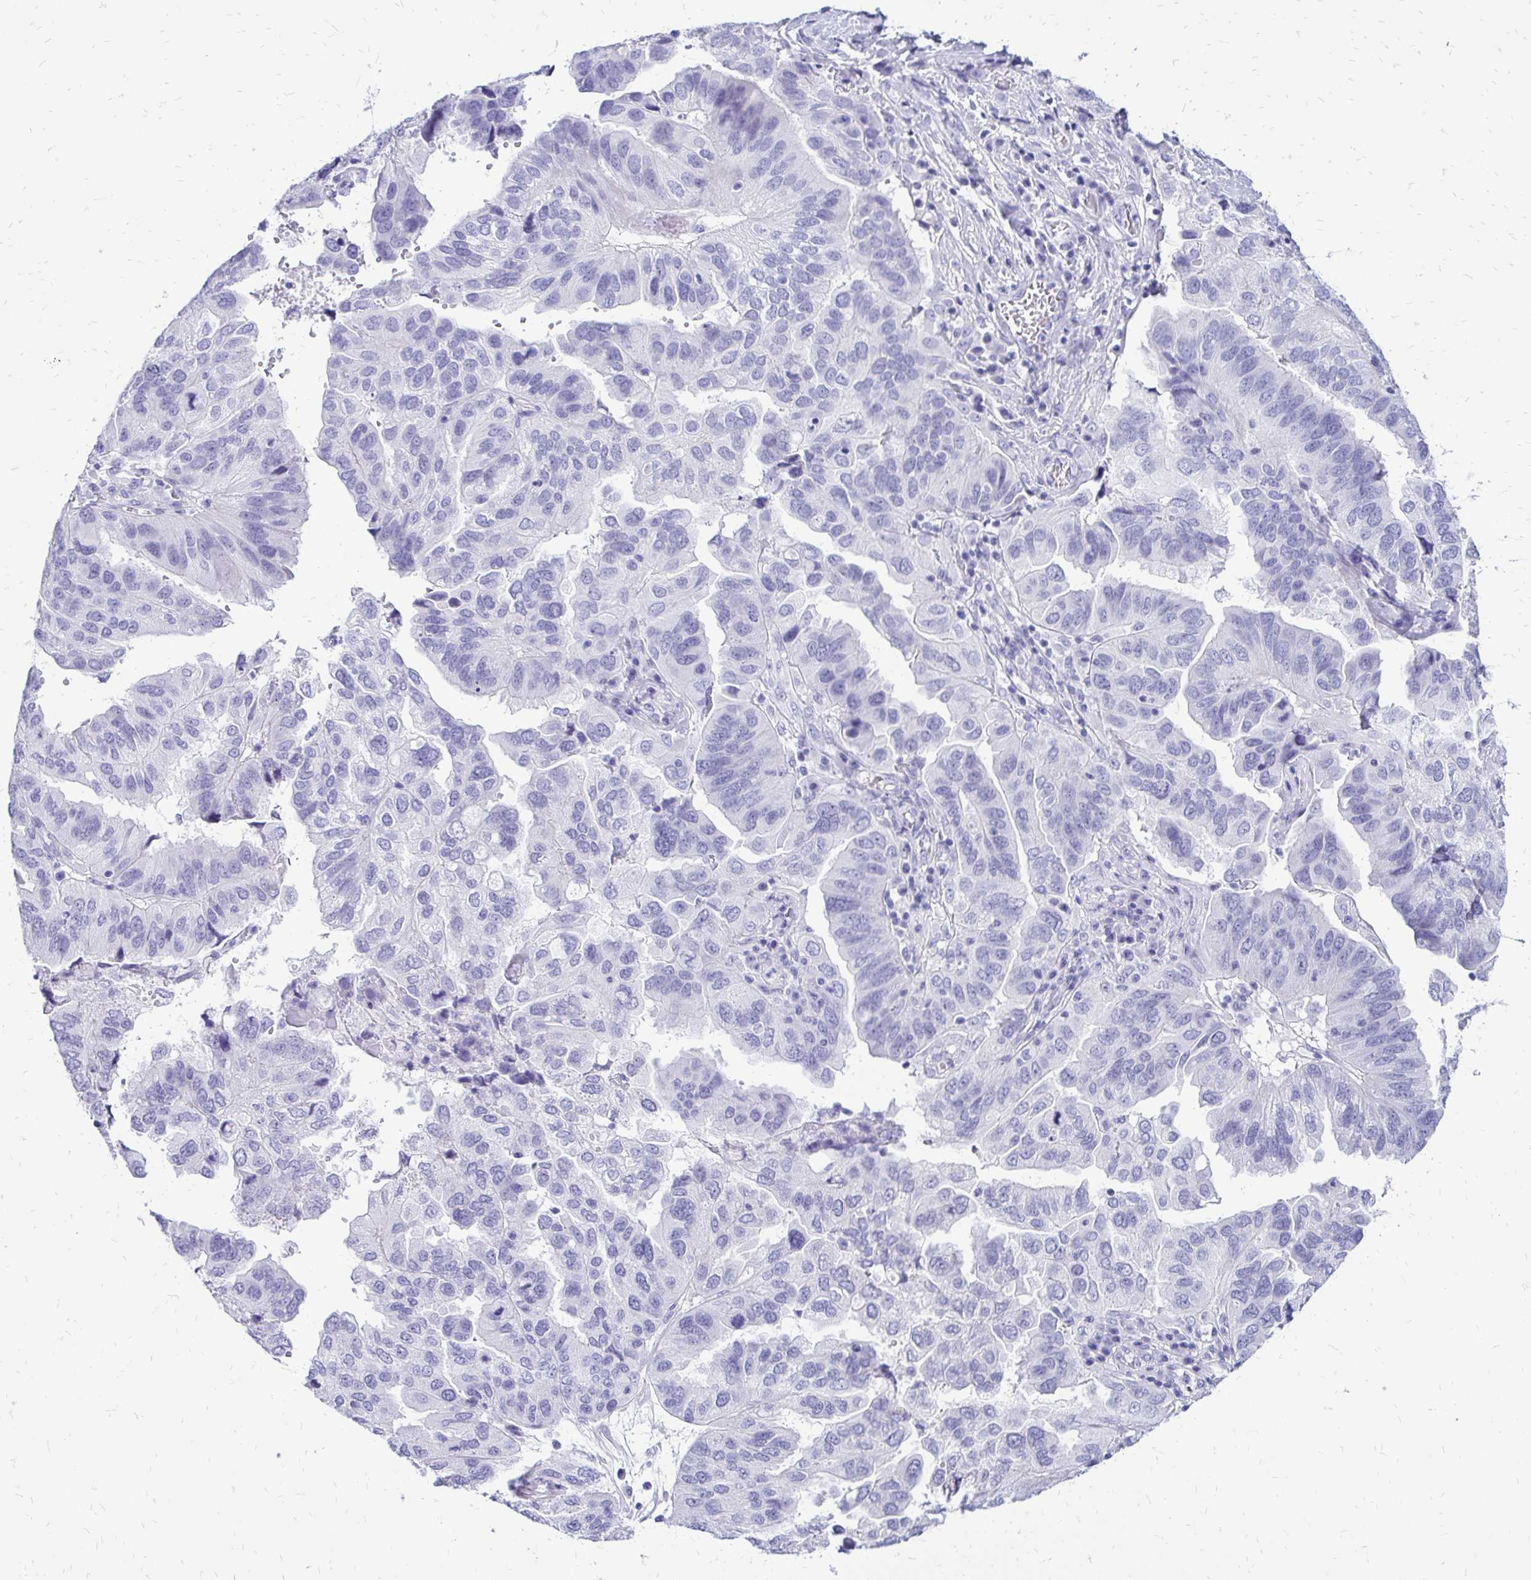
{"staining": {"intensity": "negative", "quantity": "none", "location": "none"}, "tissue": "ovarian cancer", "cell_type": "Tumor cells", "image_type": "cancer", "snomed": [{"axis": "morphology", "description": "Cystadenocarcinoma, serous, NOS"}, {"axis": "topography", "description": "Ovary"}], "caption": "High magnification brightfield microscopy of serous cystadenocarcinoma (ovarian) stained with DAB (brown) and counterstained with hematoxylin (blue): tumor cells show no significant staining.", "gene": "SLC32A1", "patient": {"sex": "female", "age": 79}}